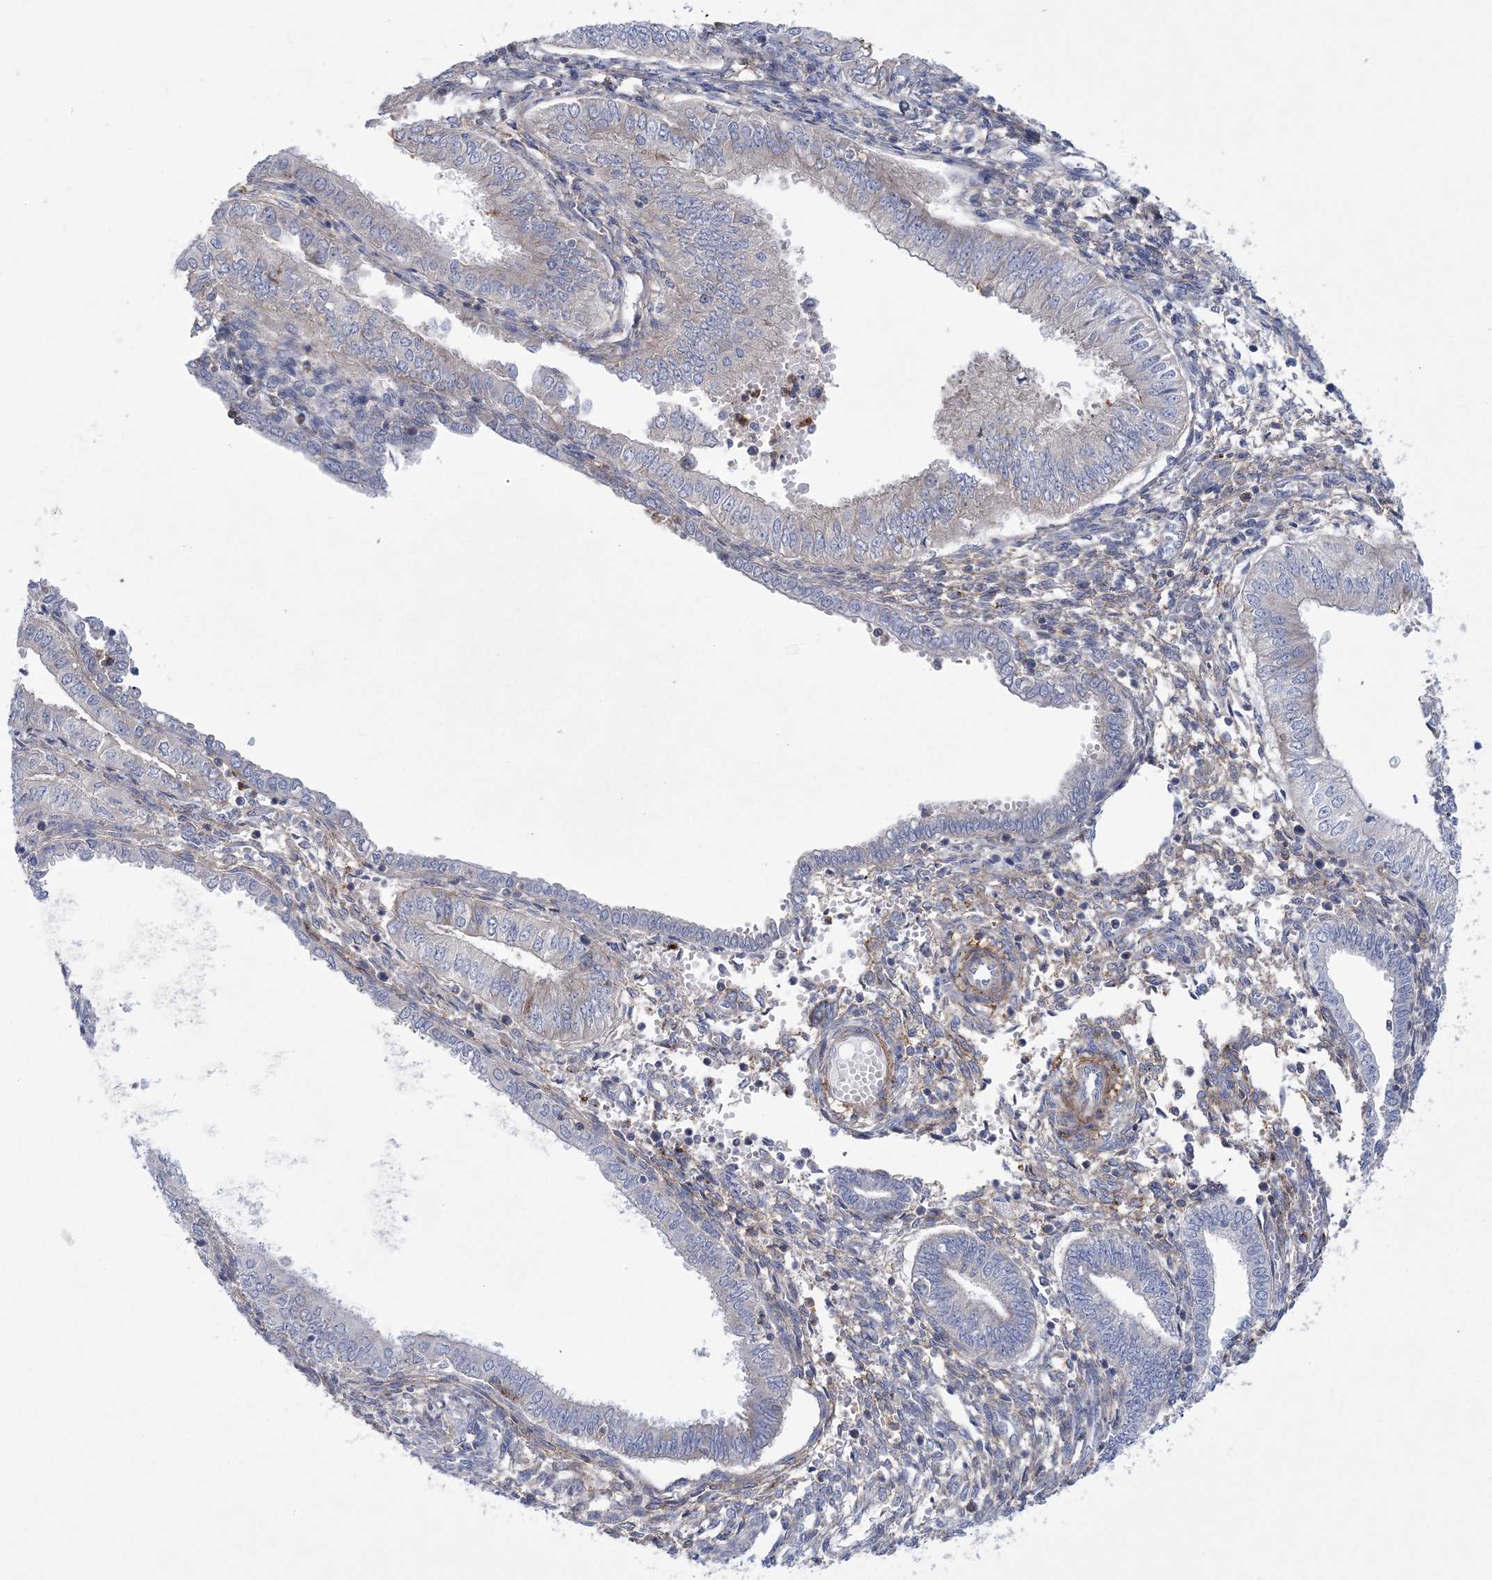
{"staining": {"intensity": "negative", "quantity": "none", "location": "none"}, "tissue": "endometrial cancer", "cell_type": "Tumor cells", "image_type": "cancer", "snomed": [{"axis": "morphology", "description": "Normal tissue, NOS"}, {"axis": "morphology", "description": "Adenocarcinoma, NOS"}, {"axis": "topography", "description": "Endometrium"}], "caption": "Immunohistochemical staining of human endometrial cancer demonstrates no significant expression in tumor cells. (DAB immunohistochemistry with hematoxylin counter stain).", "gene": "ARSJ", "patient": {"sex": "female", "age": 53}}